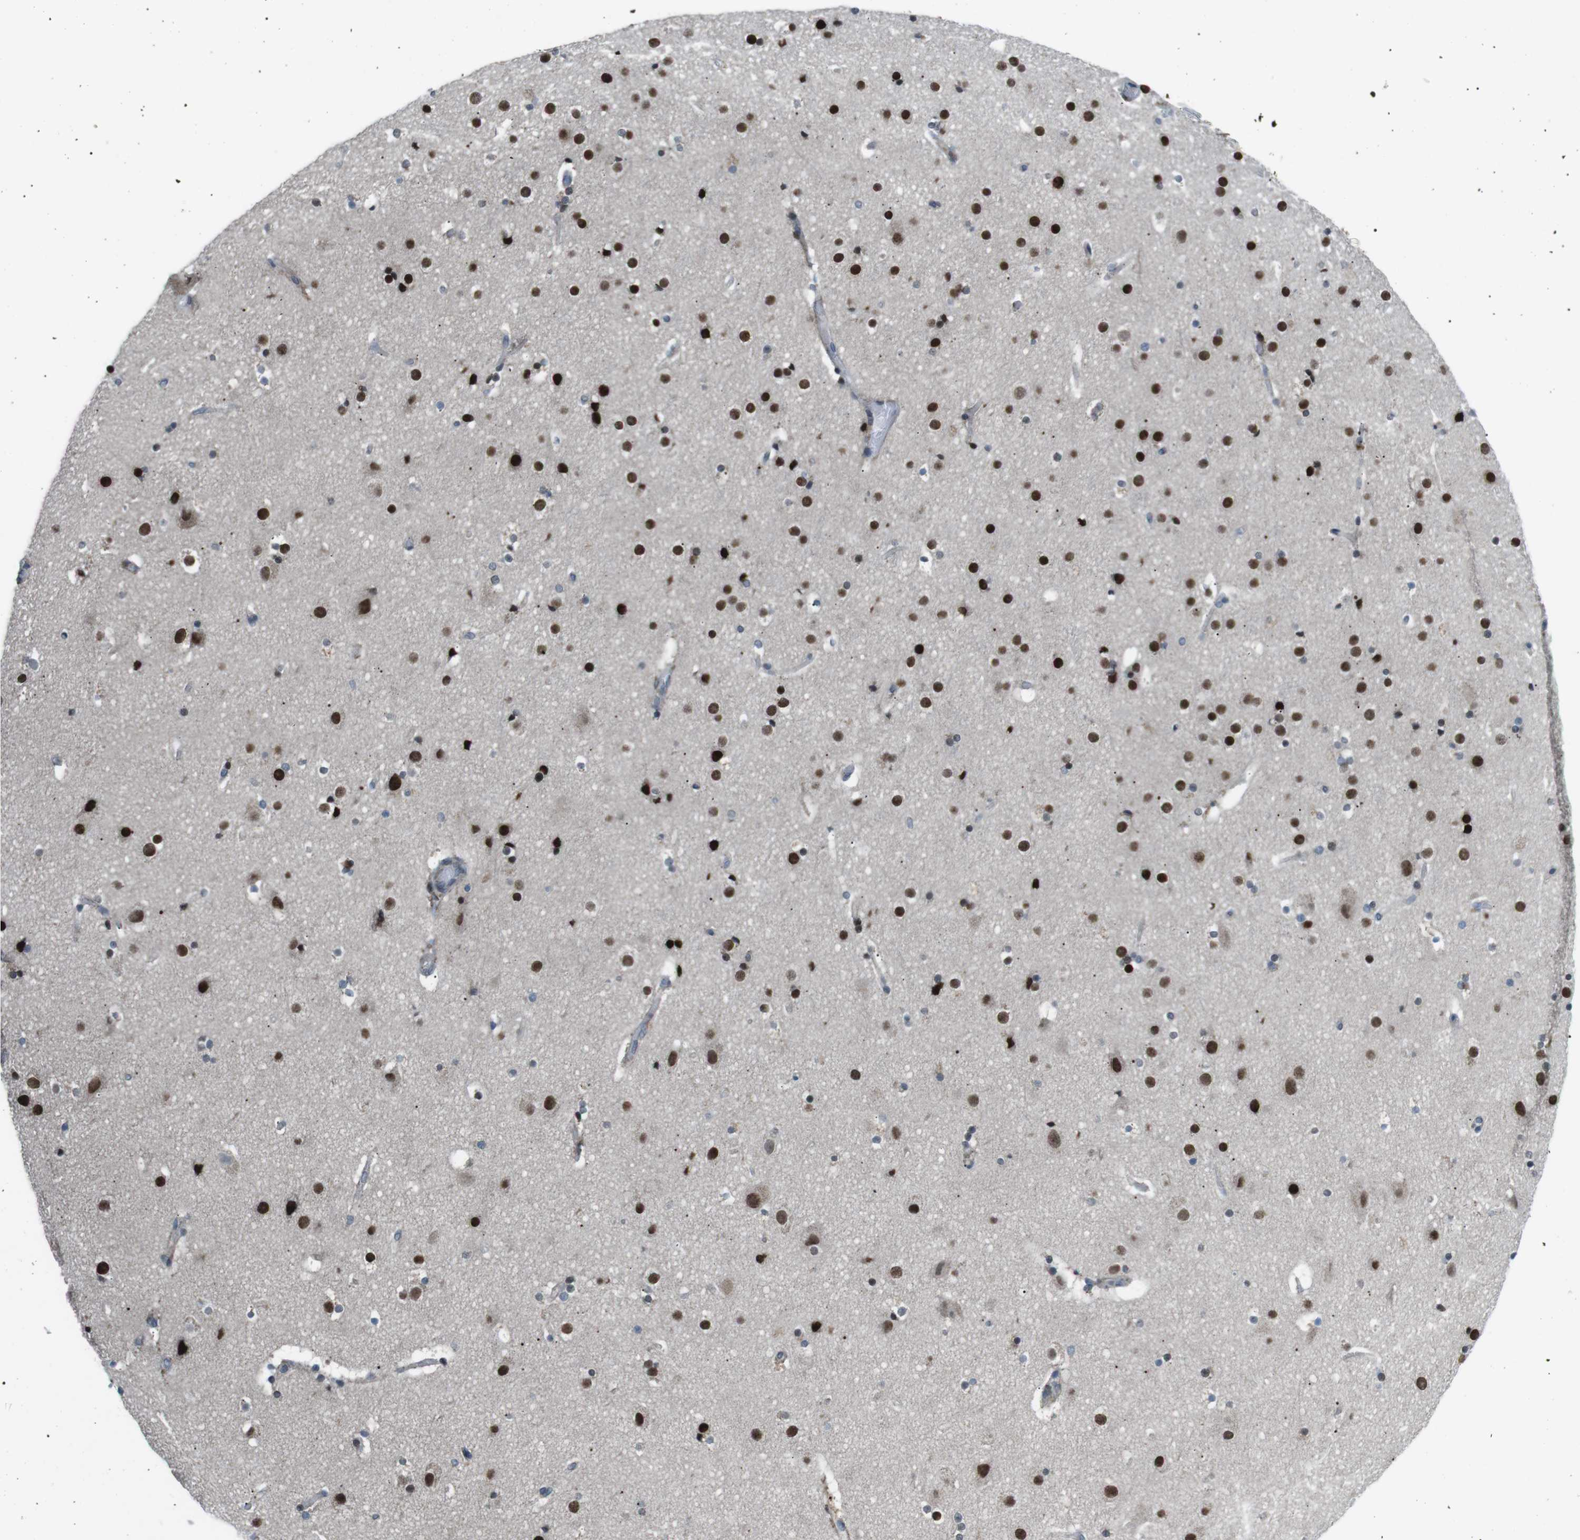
{"staining": {"intensity": "negative", "quantity": "none", "location": "none"}, "tissue": "cerebral cortex", "cell_type": "Endothelial cells", "image_type": "normal", "snomed": [{"axis": "morphology", "description": "Normal tissue, NOS"}, {"axis": "topography", "description": "Cerebral cortex"}], "caption": "Immunohistochemistry micrograph of unremarkable cerebral cortex: cerebral cortex stained with DAB exhibits no significant protein expression in endothelial cells.", "gene": "ARID5B", "patient": {"sex": "male", "age": 57}}